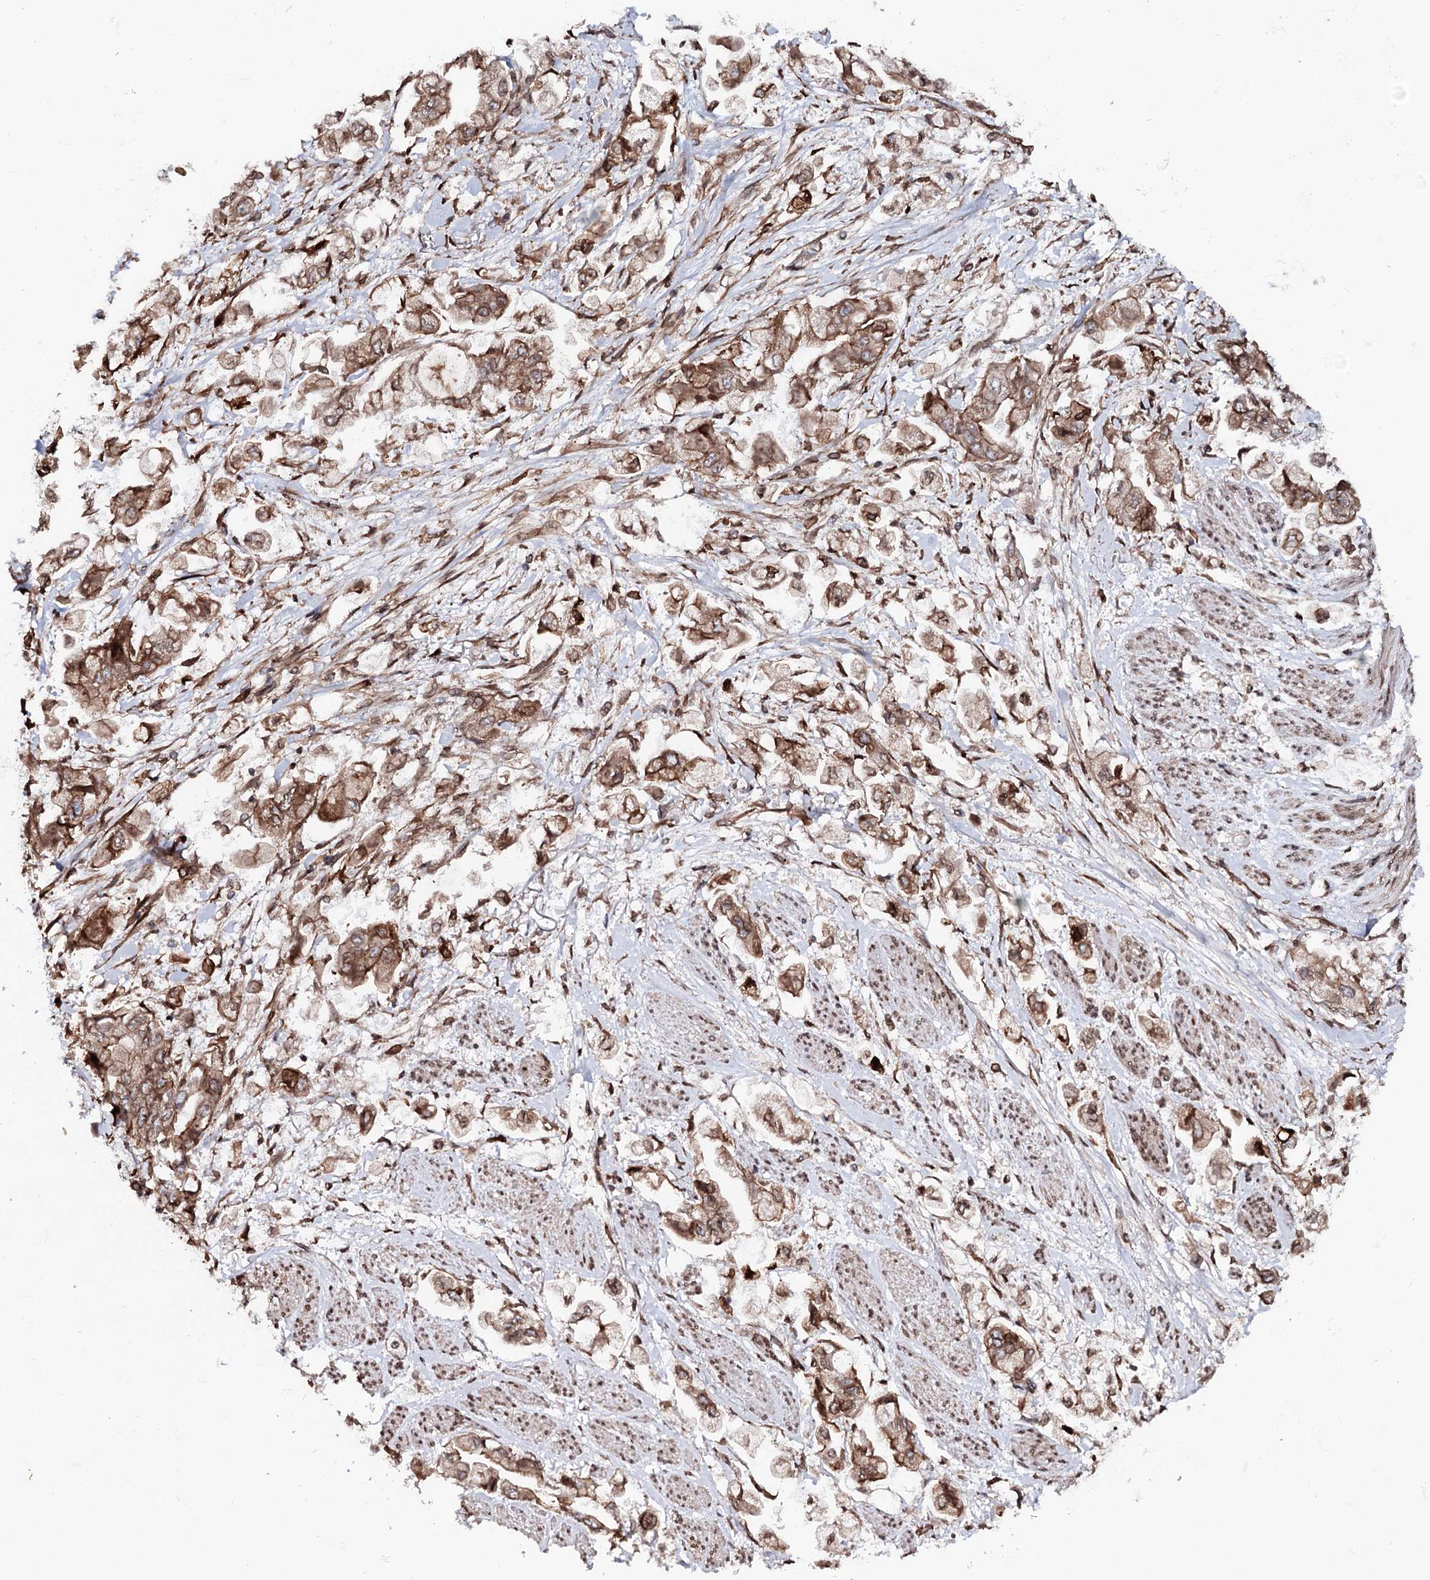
{"staining": {"intensity": "moderate", "quantity": ">75%", "location": "cytoplasmic/membranous"}, "tissue": "stomach cancer", "cell_type": "Tumor cells", "image_type": "cancer", "snomed": [{"axis": "morphology", "description": "Adenocarcinoma, NOS"}, {"axis": "topography", "description": "Stomach"}], "caption": "IHC staining of stomach adenocarcinoma, which shows medium levels of moderate cytoplasmic/membranous staining in approximately >75% of tumor cells indicating moderate cytoplasmic/membranous protein staining. The staining was performed using DAB (3,3'-diaminobenzidine) (brown) for protein detection and nuclei were counterstained in hematoxylin (blue).", "gene": "FGFR1OP2", "patient": {"sex": "male", "age": 62}}